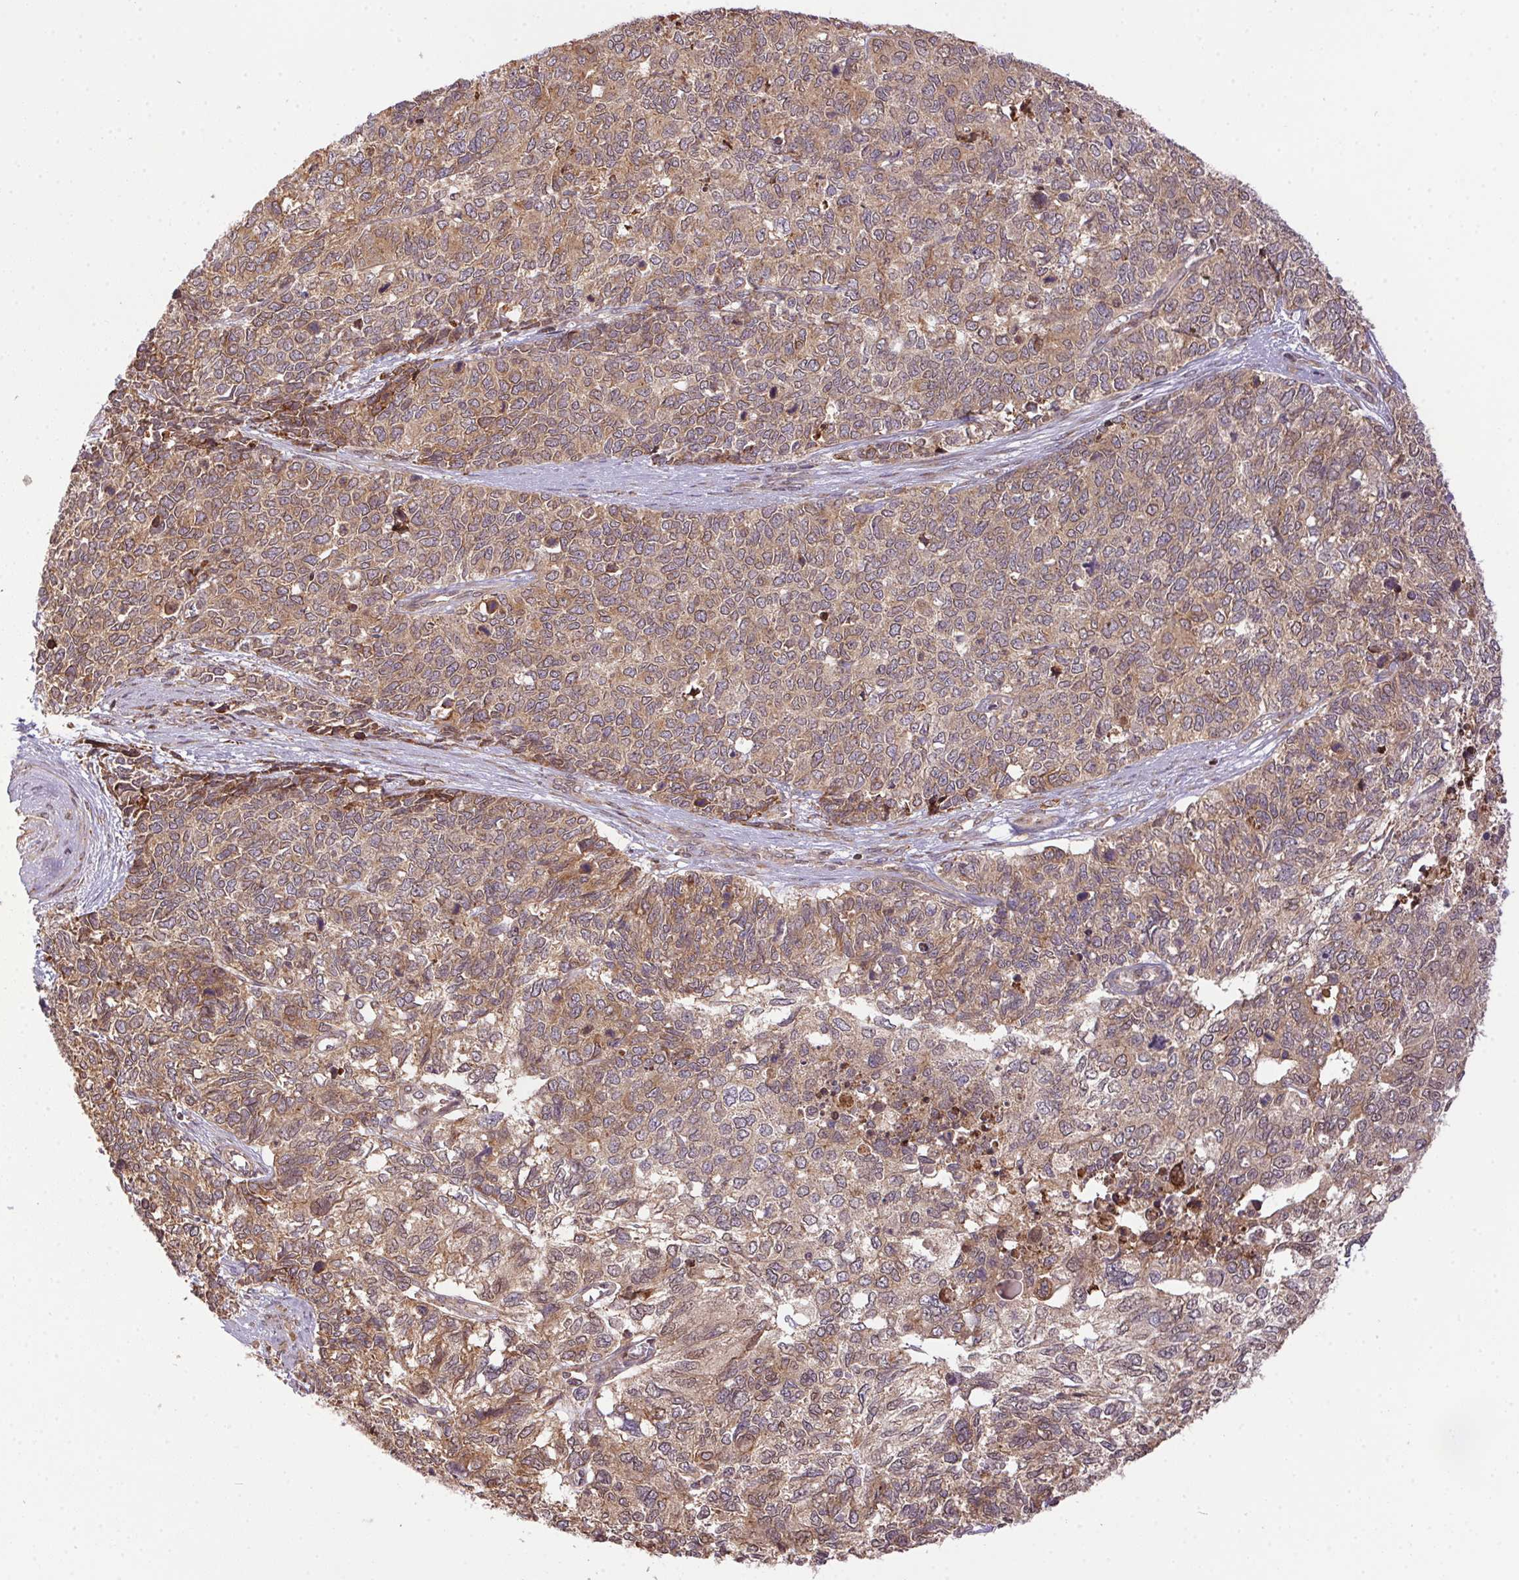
{"staining": {"intensity": "moderate", "quantity": ">75%", "location": "cytoplasmic/membranous"}, "tissue": "breast cancer", "cell_type": "Tumor cells", "image_type": "cancer", "snomed": [{"axis": "morphology", "description": "Lobular carcinoma"}, {"axis": "topography", "description": "Breast"}], "caption": "The histopathology image reveals staining of lobular carcinoma (breast), revealing moderate cytoplasmic/membranous protein positivity (brown color) within tumor cells.", "gene": "MEX3D", "patient": {"sex": "female", "age": 49}}